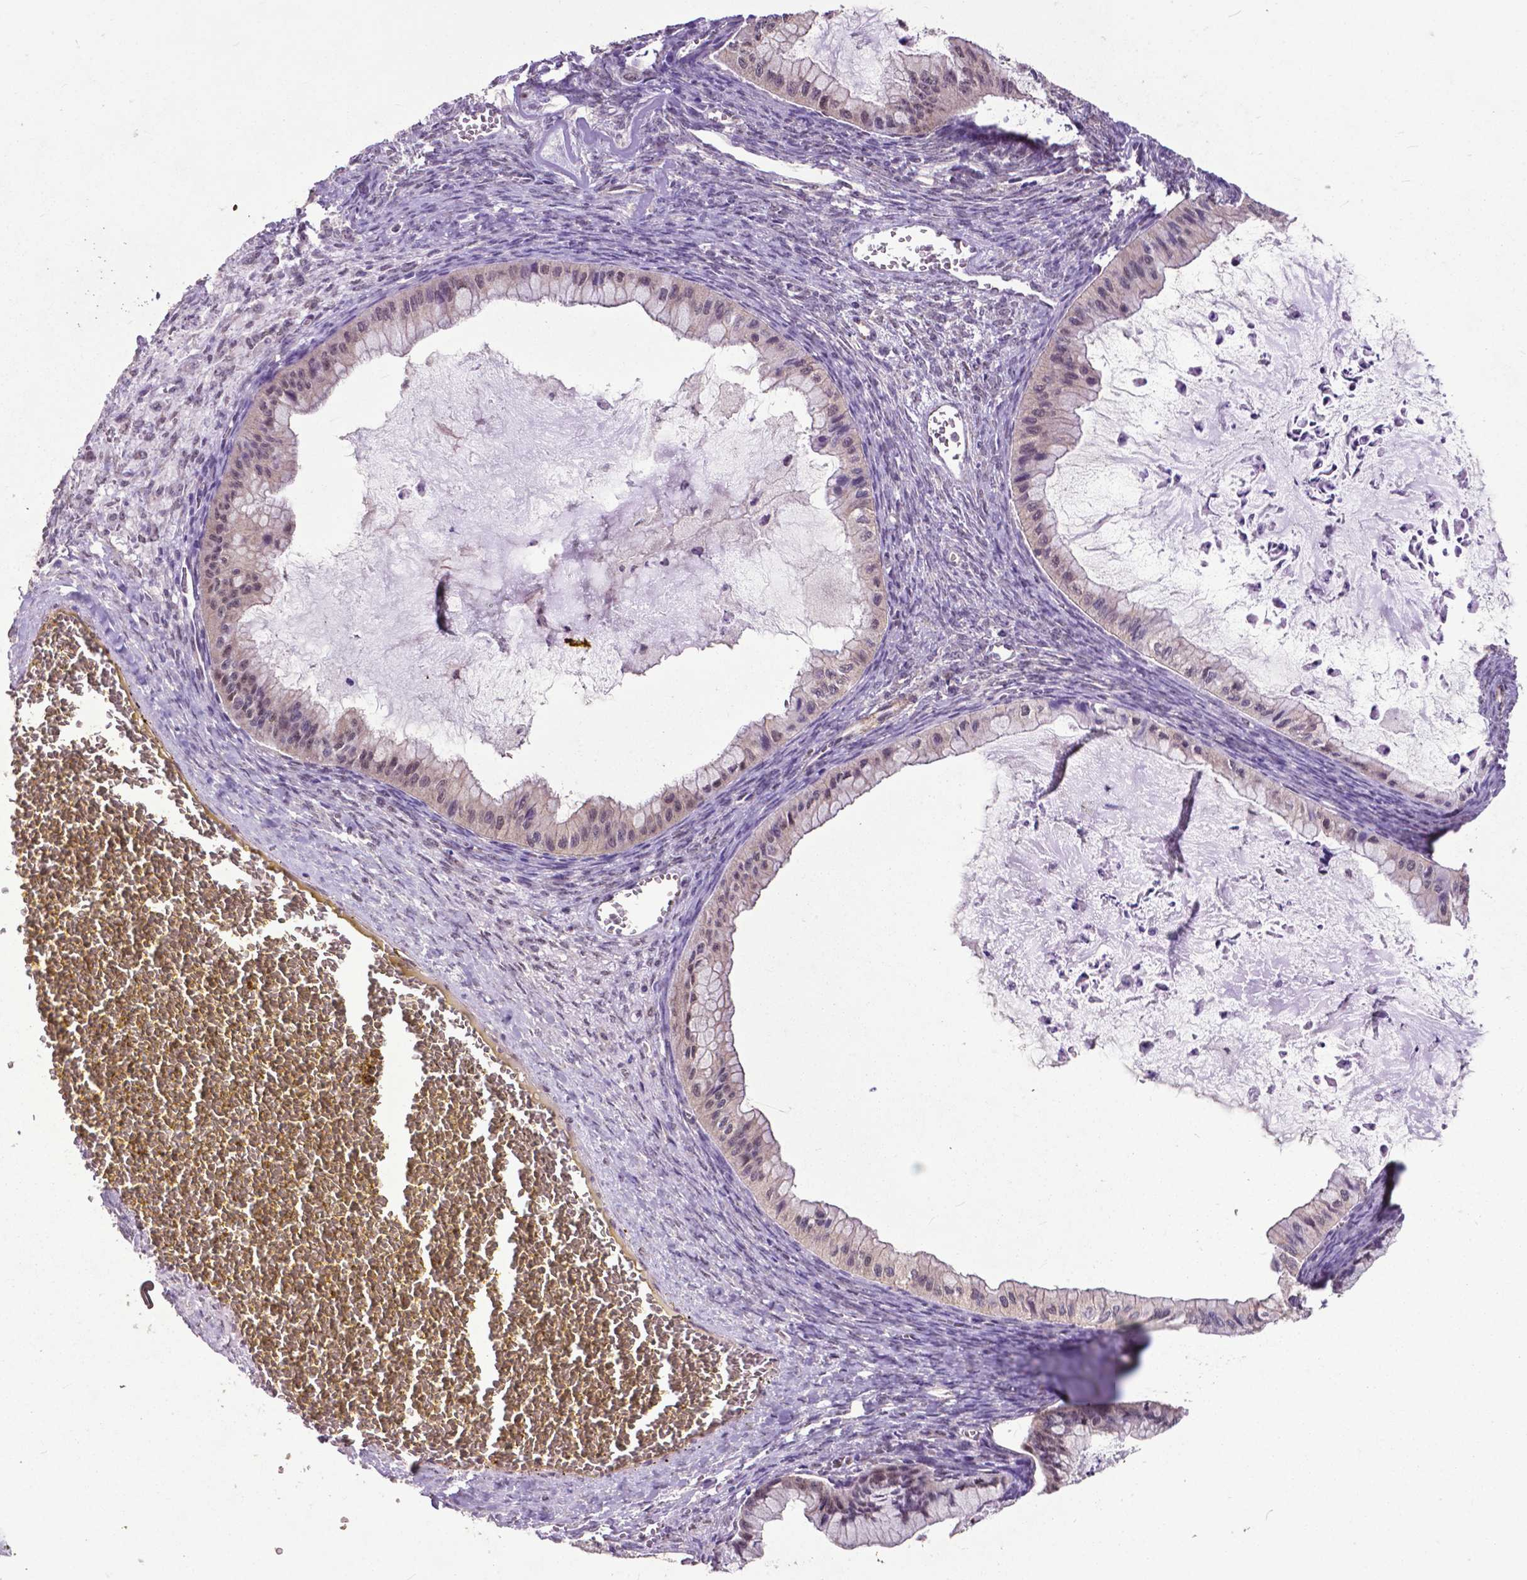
{"staining": {"intensity": "weak", "quantity": "25%-75%", "location": "nuclear"}, "tissue": "ovarian cancer", "cell_type": "Tumor cells", "image_type": "cancer", "snomed": [{"axis": "morphology", "description": "Cystadenocarcinoma, mucinous, NOS"}, {"axis": "topography", "description": "Ovary"}], "caption": "Ovarian mucinous cystadenocarcinoma stained for a protein exhibits weak nuclear positivity in tumor cells.", "gene": "OTUB1", "patient": {"sex": "female", "age": 72}}